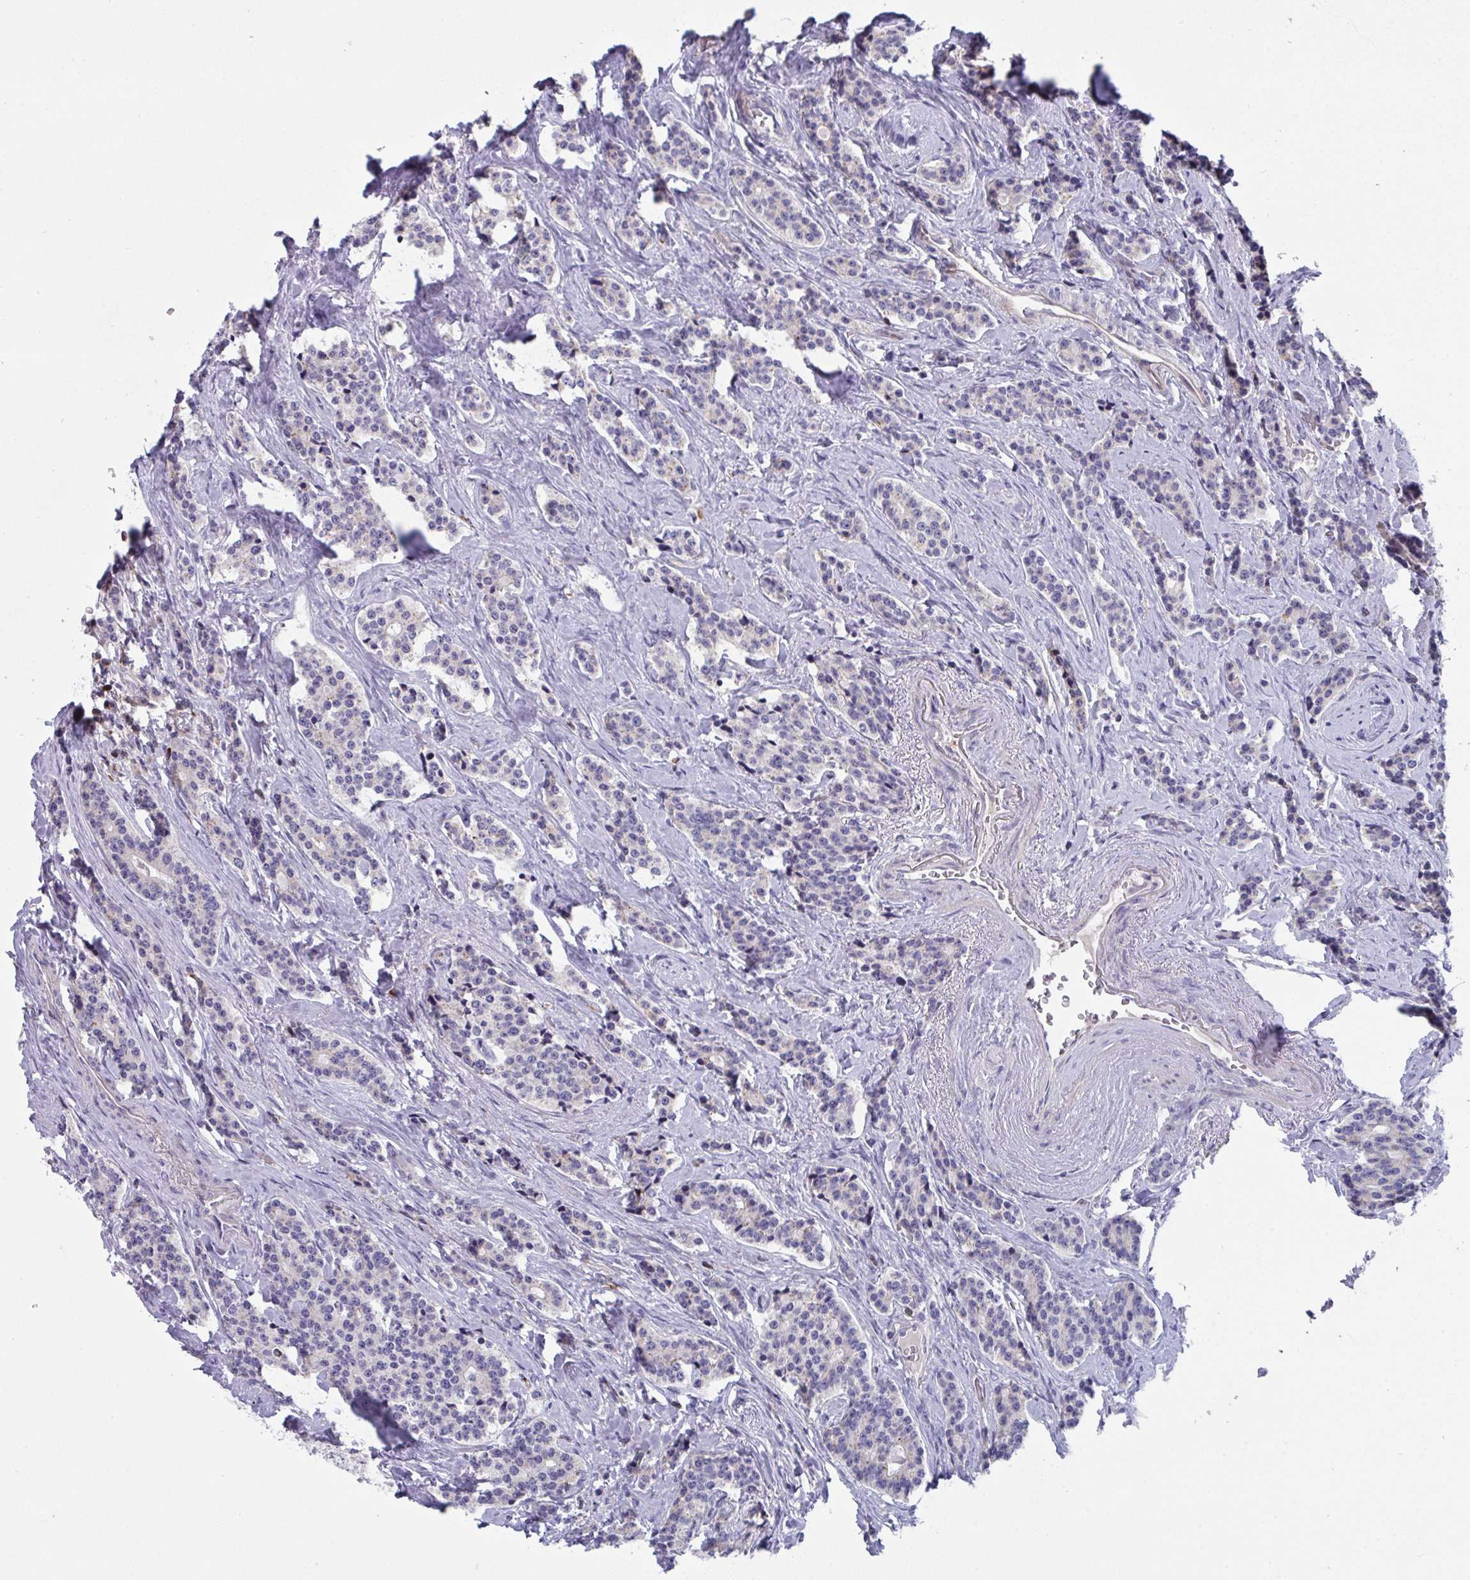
{"staining": {"intensity": "negative", "quantity": "none", "location": "none"}, "tissue": "carcinoid", "cell_type": "Tumor cells", "image_type": "cancer", "snomed": [{"axis": "morphology", "description": "Carcinoid, malignant, NOS"}, {"axis": "topography", "description": "Small intestine"}], "caption": "Histopathology image shows no protein staining in tumor cells of carcinoid (malignant) tissue.", "gene": "AOC2", "patient": {"sex": "female", "age": 73}}